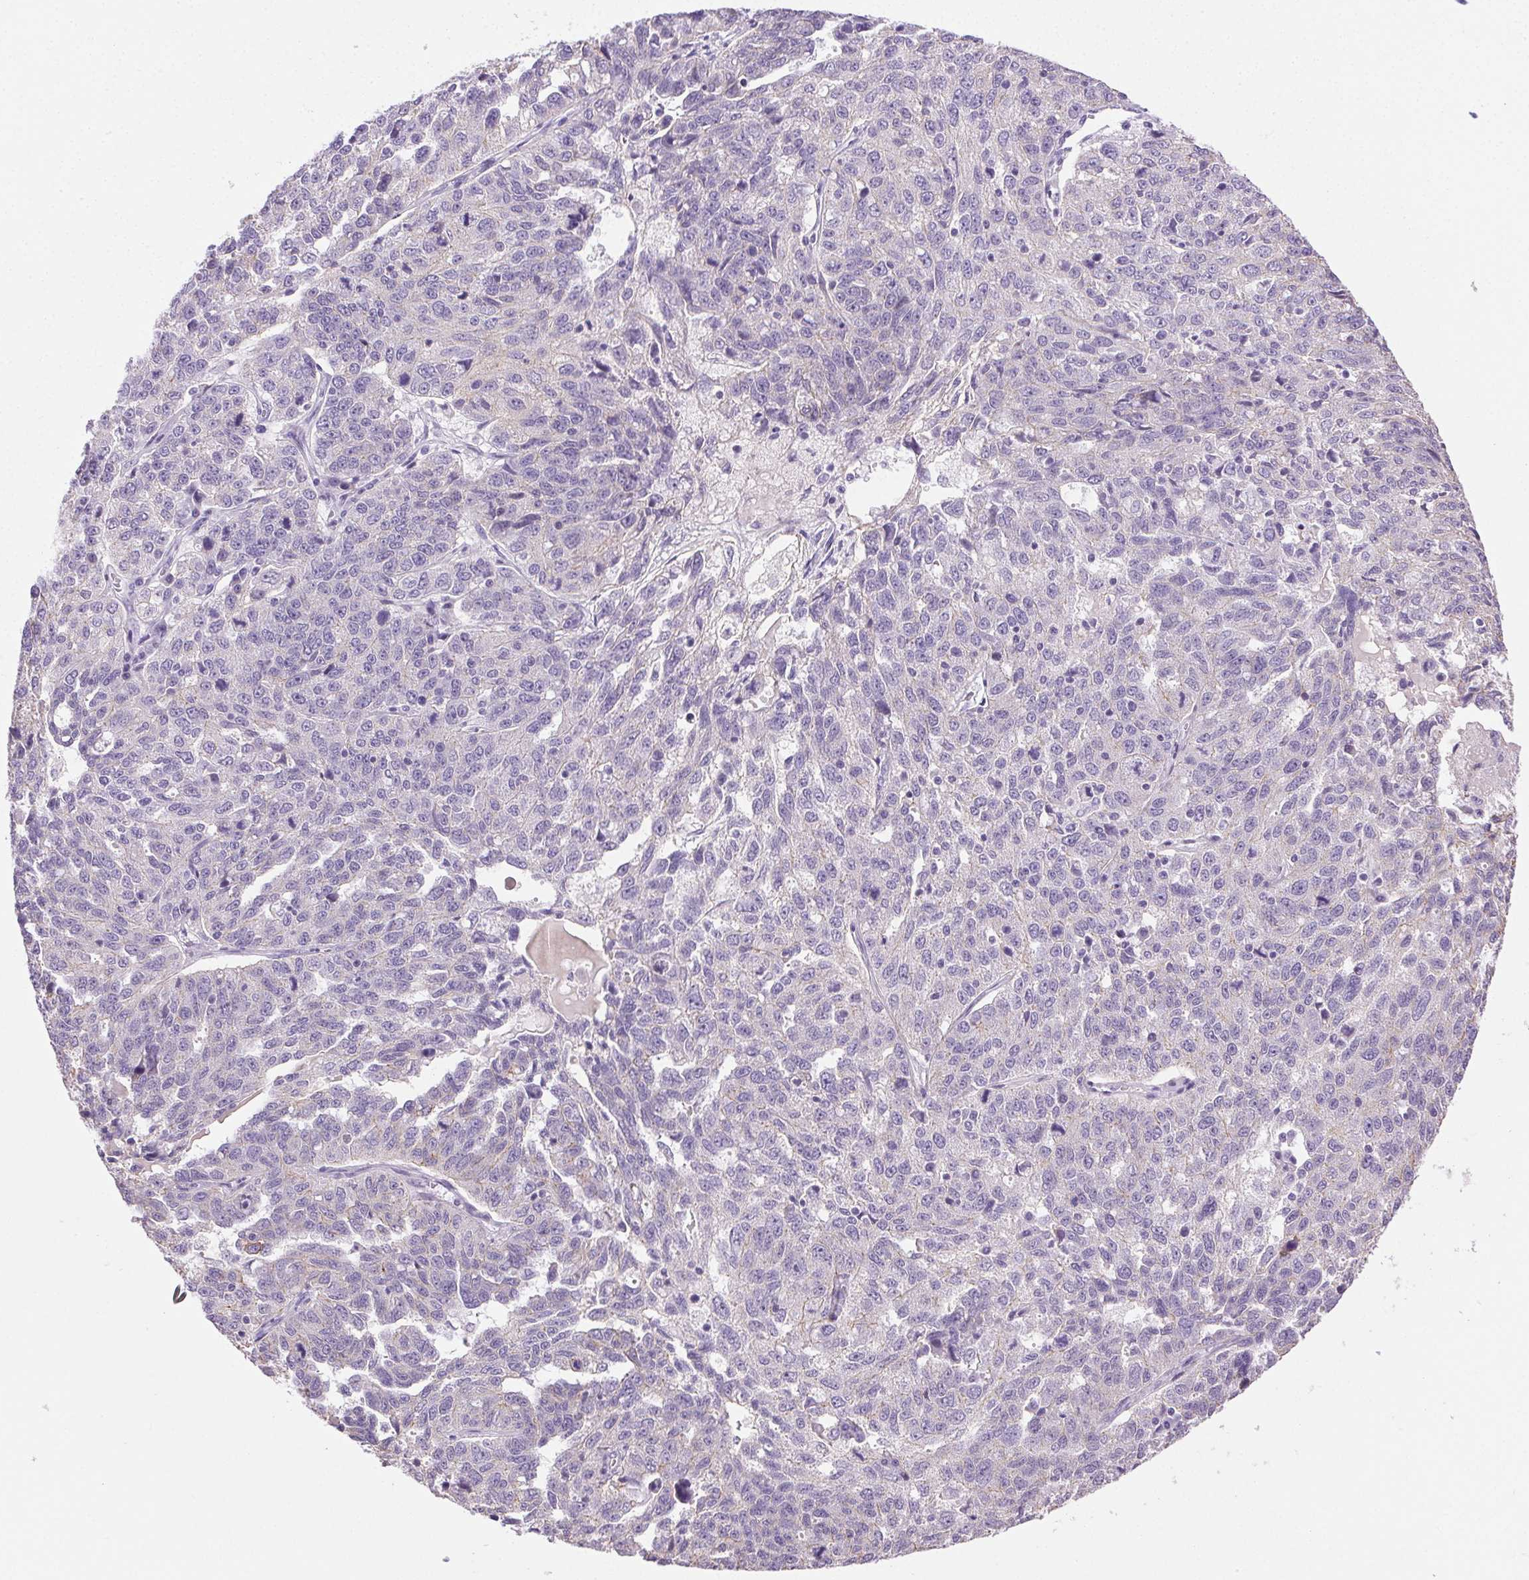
{"staining": {"intensity": "negative", "quantity": "none", "location": "none"}, "tissue": "ovarian cancer", "cell_type": "Tumor cells", "image_type": "cancer", "snomed": [{"axis": "morphology", "description": "Cystadenocarcinoma, serous, NOS"}, {"axis": "topography", "description": "Ovary"}], "caption": "DAB (3,3'-diaminobenzidine) immunohistochemical staining of ovarian serous cystadenocarcinoma reveals no significant expression in tumor cells.", "gene": "CLDN10", "patient": {"sex": "female", "age": 71}}